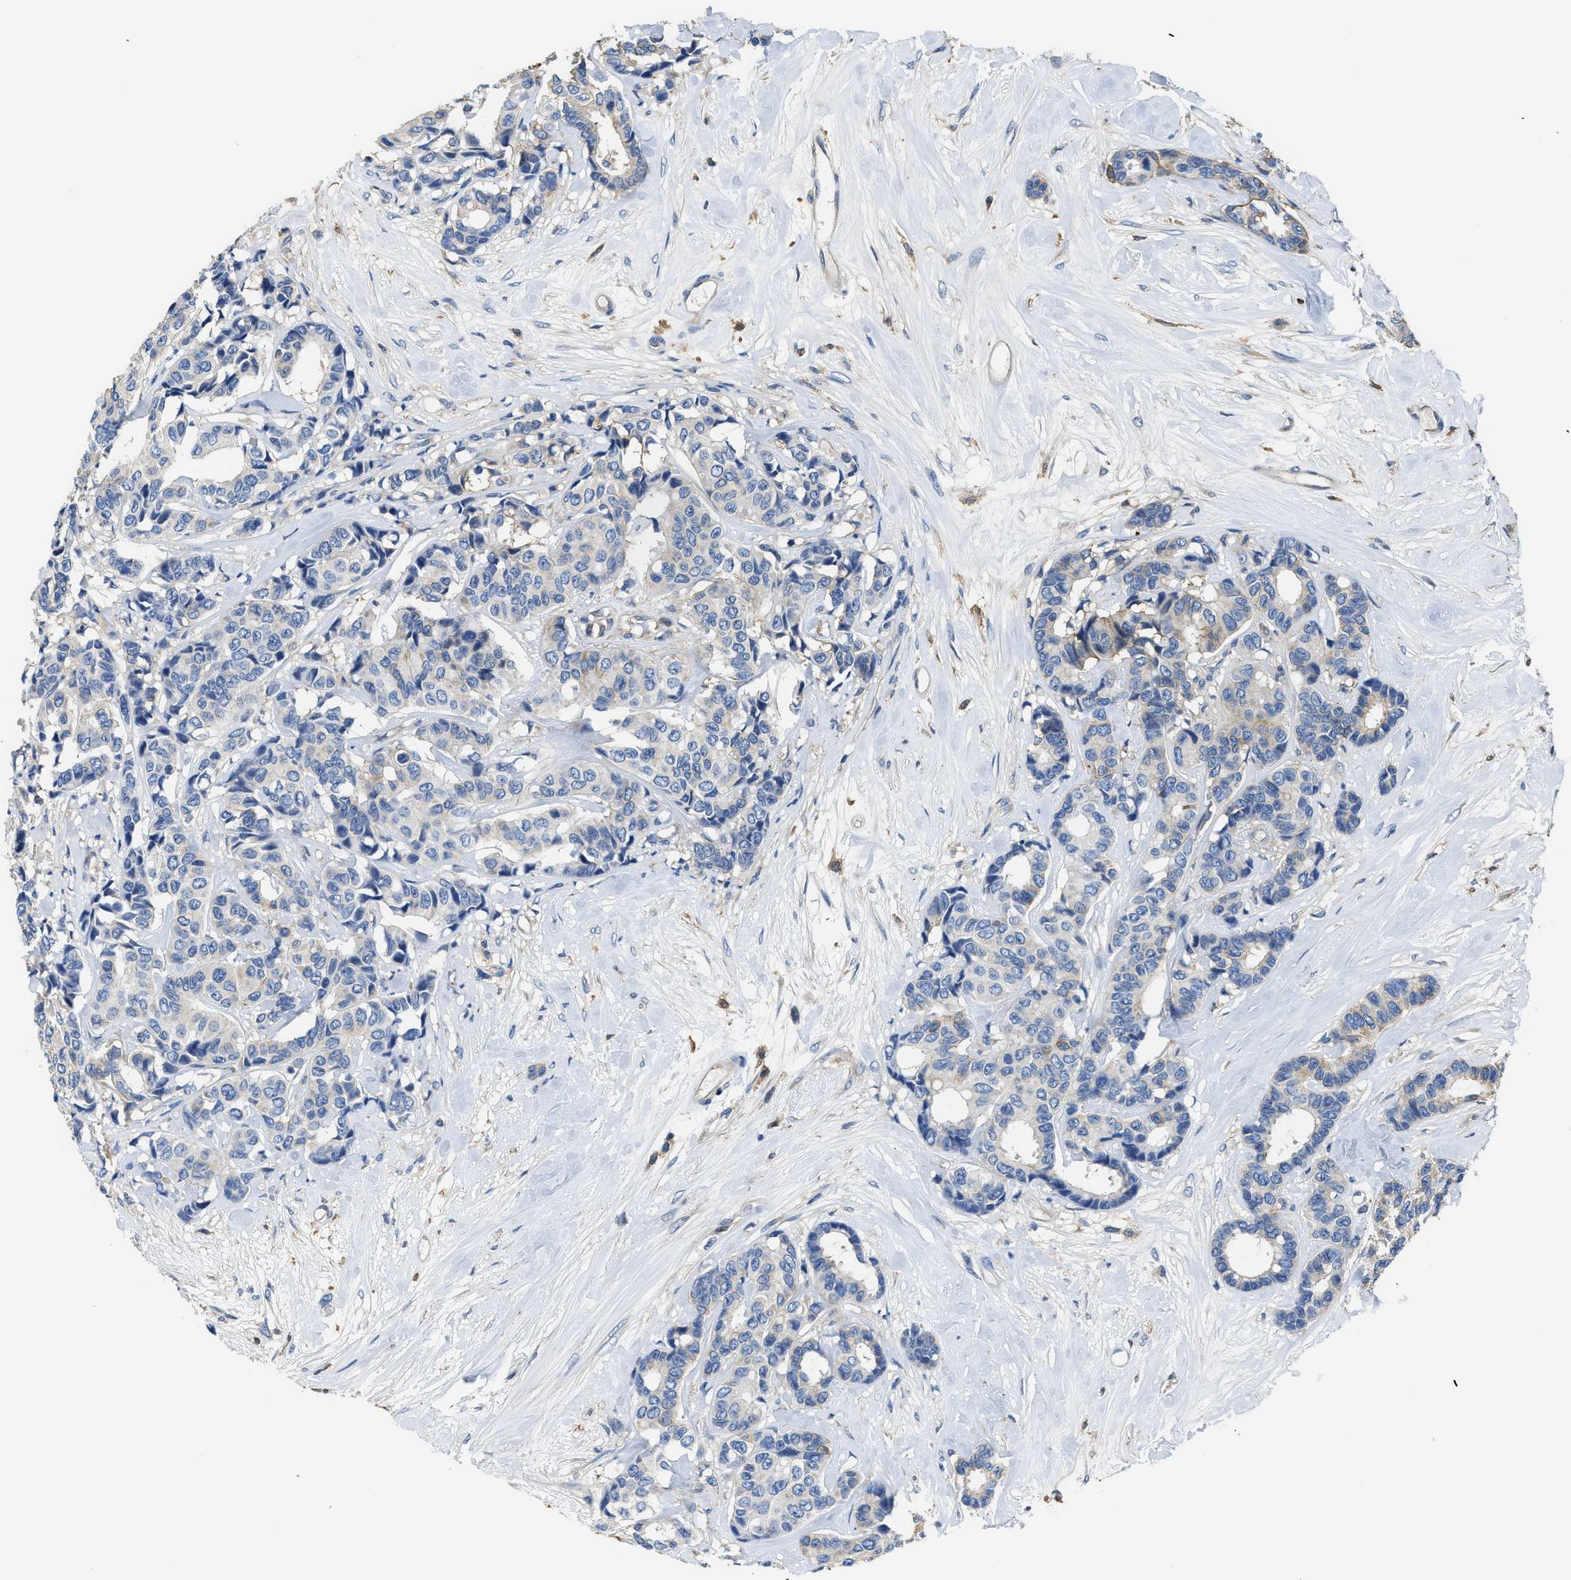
{"staining": {"intensity": "negative", "quantity": "none", "location": "none"}, "tissue": "breast cancer", "cell_type": "Tumor cells", "image_type": "cancer", "snomed": [{"axis": "morphology", "description": "Duct carcinoma"}, {"axis": "topography", "description": "Breast"}], "caption": "Tumor cells are negative for protein expression in human breast invasive ductal carcinoma.", "gene": "TRAF6", "patient": {"sex": "female", "age": 87}}